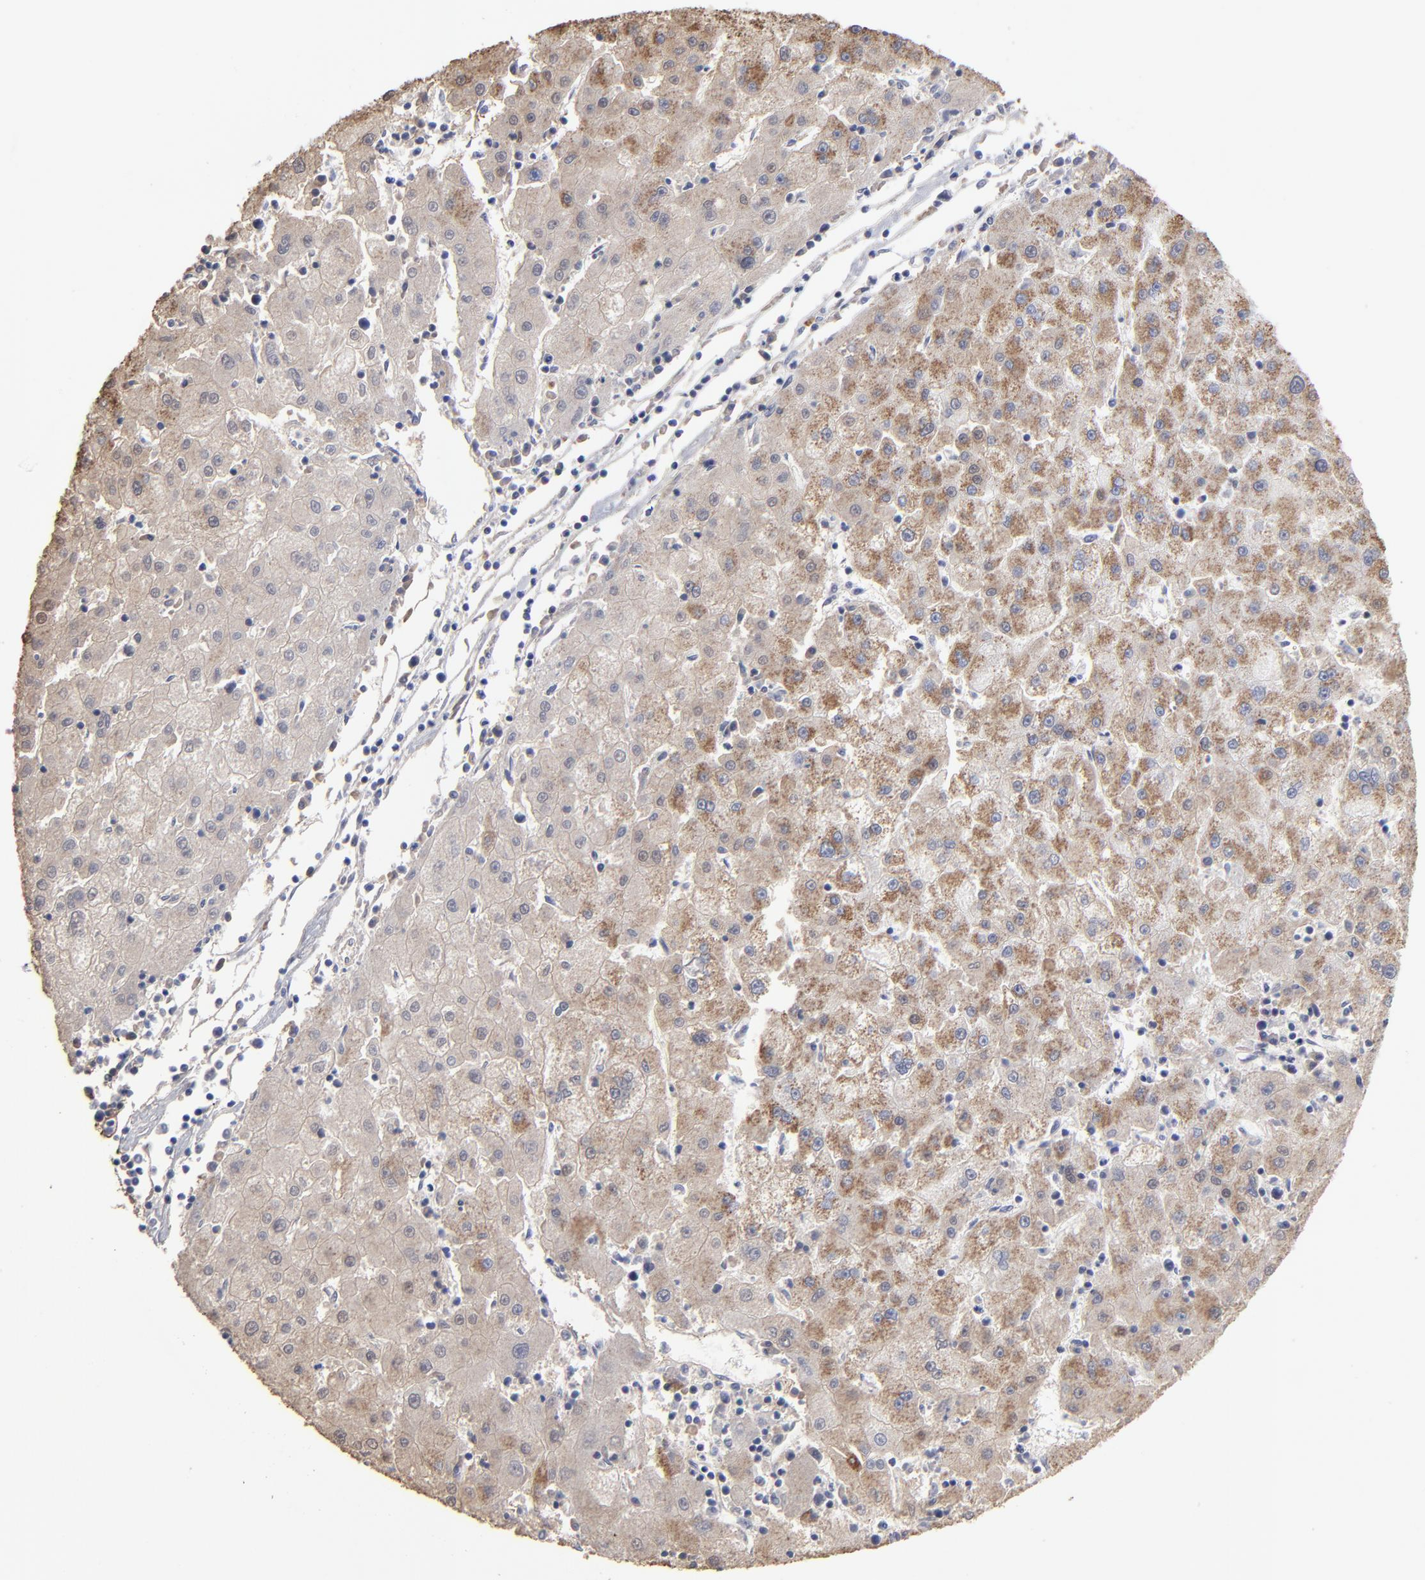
{"staining": {"intensity": "weak", "quantity": ">75%", "location": "cytoplasmic/membranous"}, "tissue": "liver cancer", "cell_type": "Tumor cells", "image_type": "cancer", "snomed": [{"axis": "morphology", "description": "Carcinoma, Hepatocellular, NOS"}, {"axis": "topography", "description": "Liver"}], "caption": "The micrograph reveals staining of hepatocellular carcinoma (liver), revealing weak cytoplasmic/membranous protein positivity (brown color) within tumor cells.", "gene": "SP2", "patient": {"sex": "male", "age": 72}}